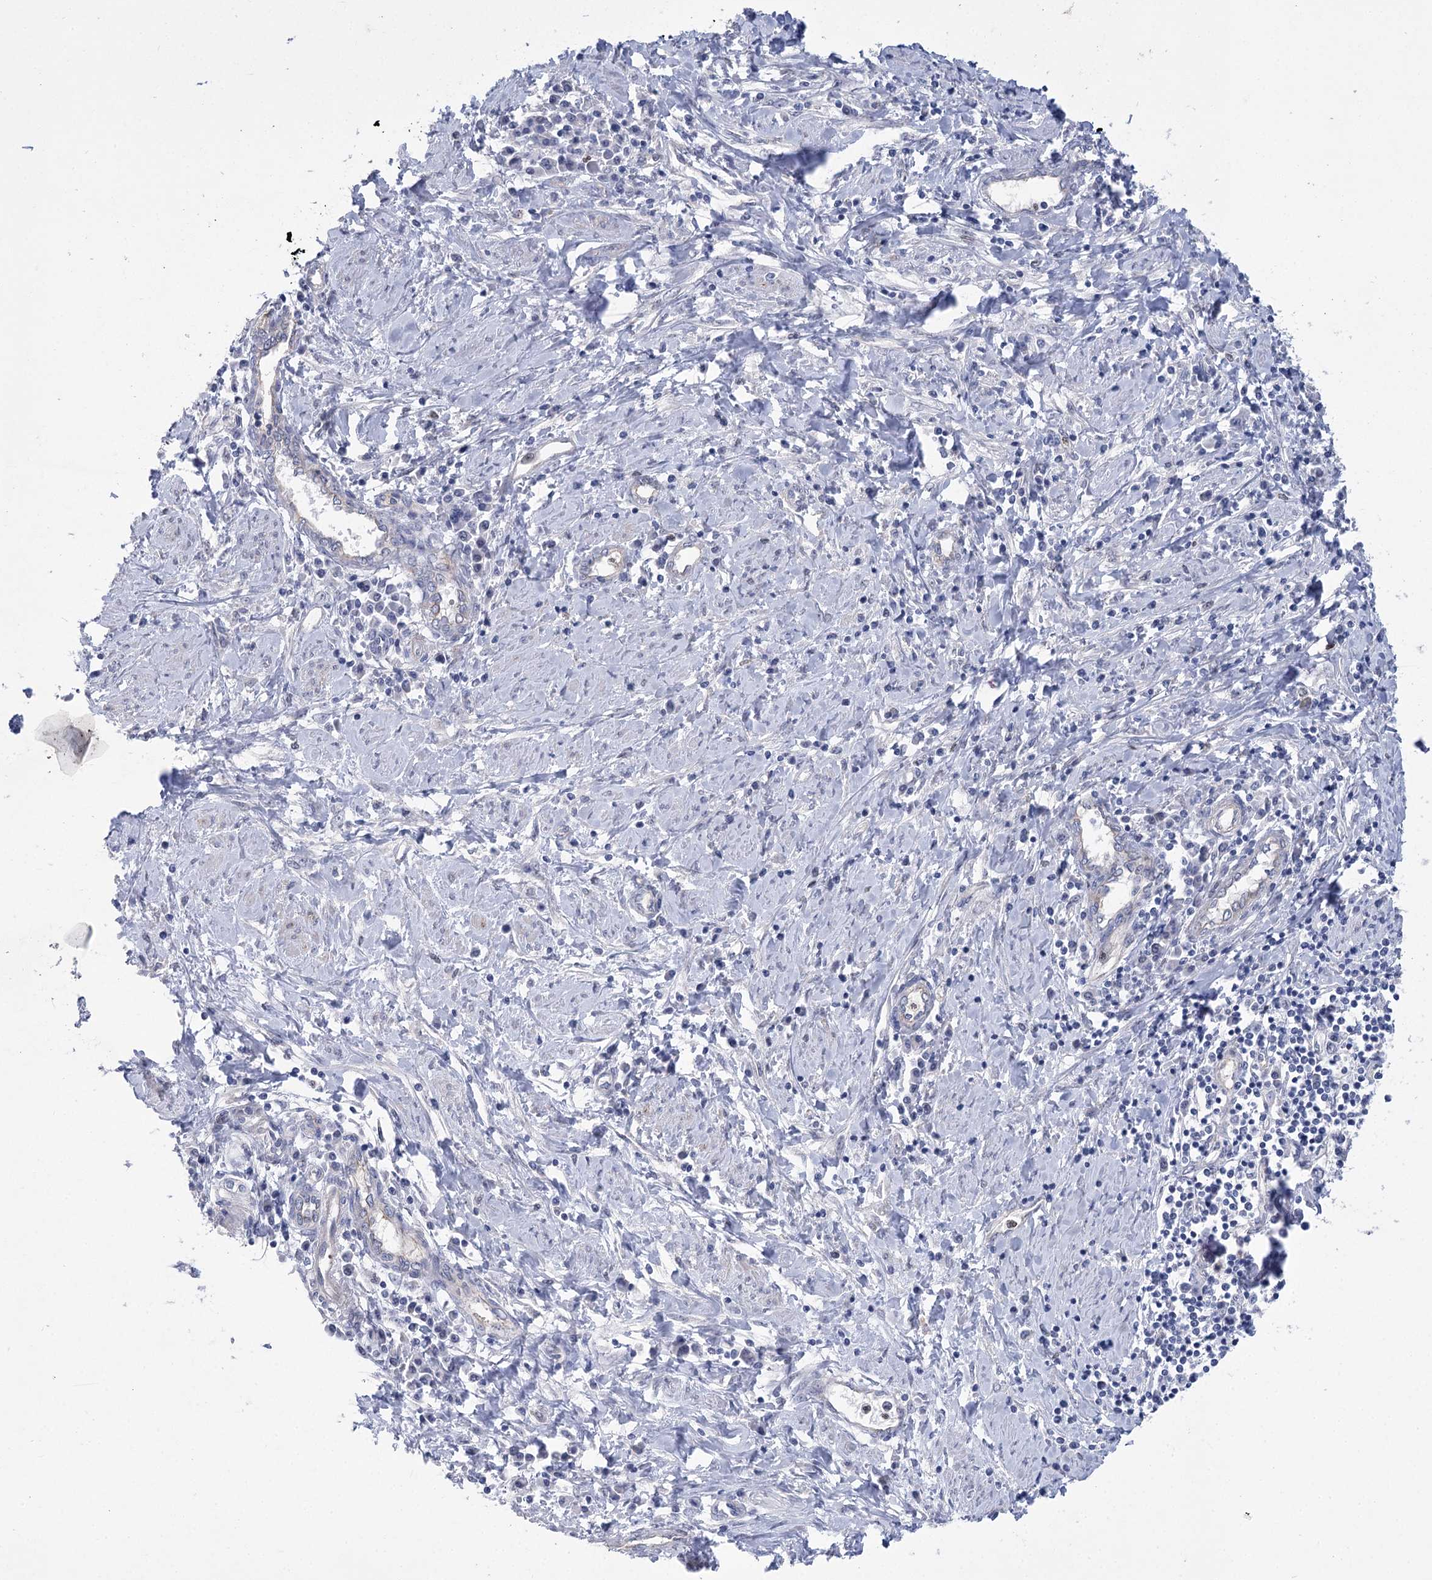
{"staining": {"intensity": "negative", "quantity": "none", "location": "none"}, "tissue": "cervical cancer", "cell_type": "Tumor cells", "image_type": "cancer", "snomed": [{"axis": "morphology", "description": "Squamous cell carcinoma, NOS"}, {"axis": "topography", "description": "Cervix"}], "caption": "DAB immunohistochemical staining of human cervical cancer (squamous cell carcinoma) reveals no significant expression in tumor cells. (Stains: DAB (3,3'-diaminobenzidine) immunohistochemistry (IHC) with hematoxylin counter stain, Microscopy: brightfield microscopy at high magnification).", "gene": "THAP6", "patient": {"sex": "female", "age": 32}}